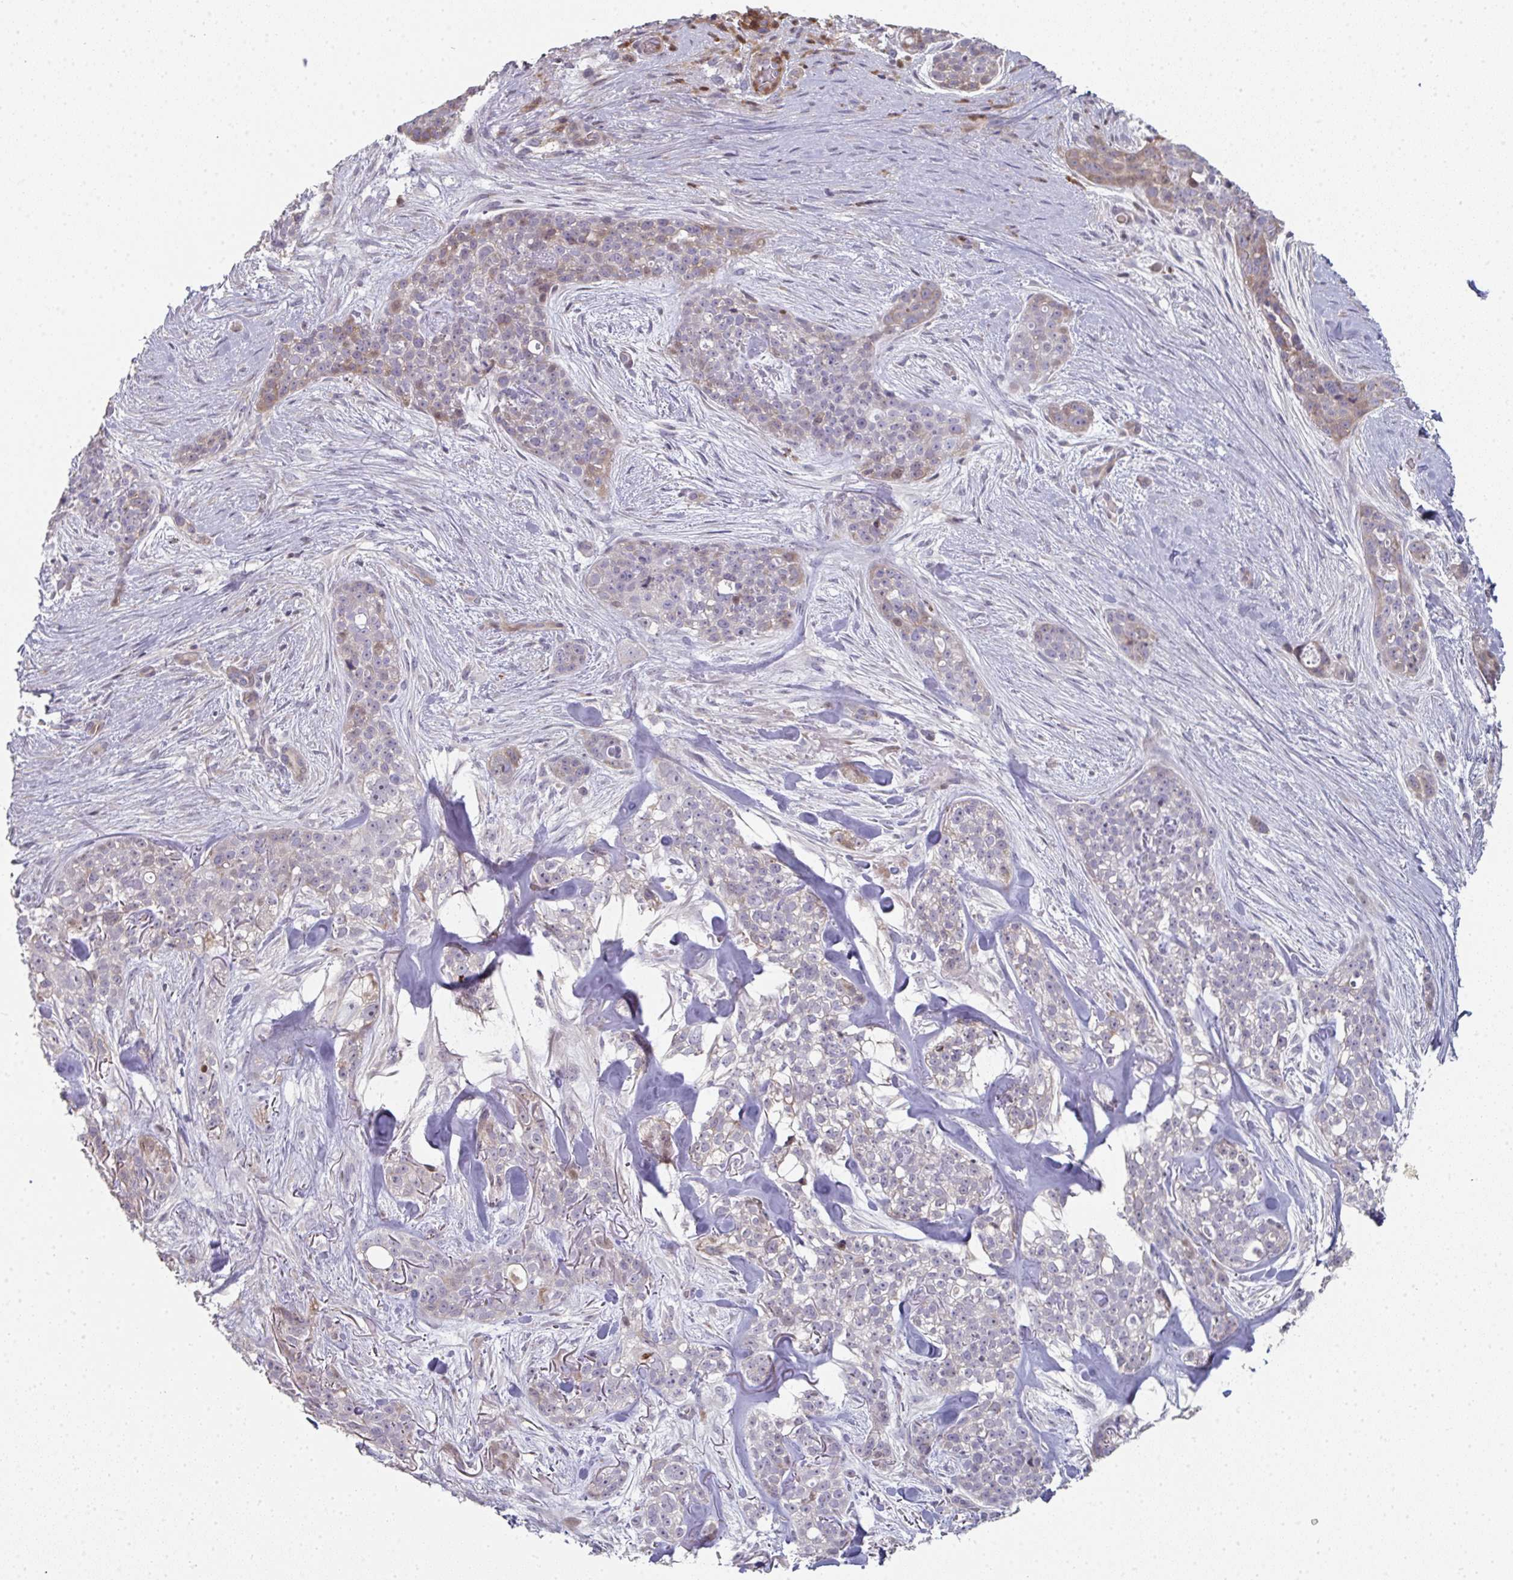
{"staining": {"intensity": "weak", "quantity": "<25%", "location": "cytoplasmic/membranous"}, "tissue": "skin cancer", "cell_type": "Tumor cells", "image_type": "cancer", "snomed": [{"axis": "morphology", "description": "Basal cell carcinoma"}, {"axis": "topography", "description": "Skin"}], "caption": "Skin cancer (basal cell carcinoma) stained for a protein using immunohistochemistry displays no staining tumor cells.", "gene": "A1CF", "patient": {"sex": "female", "age": 79}}